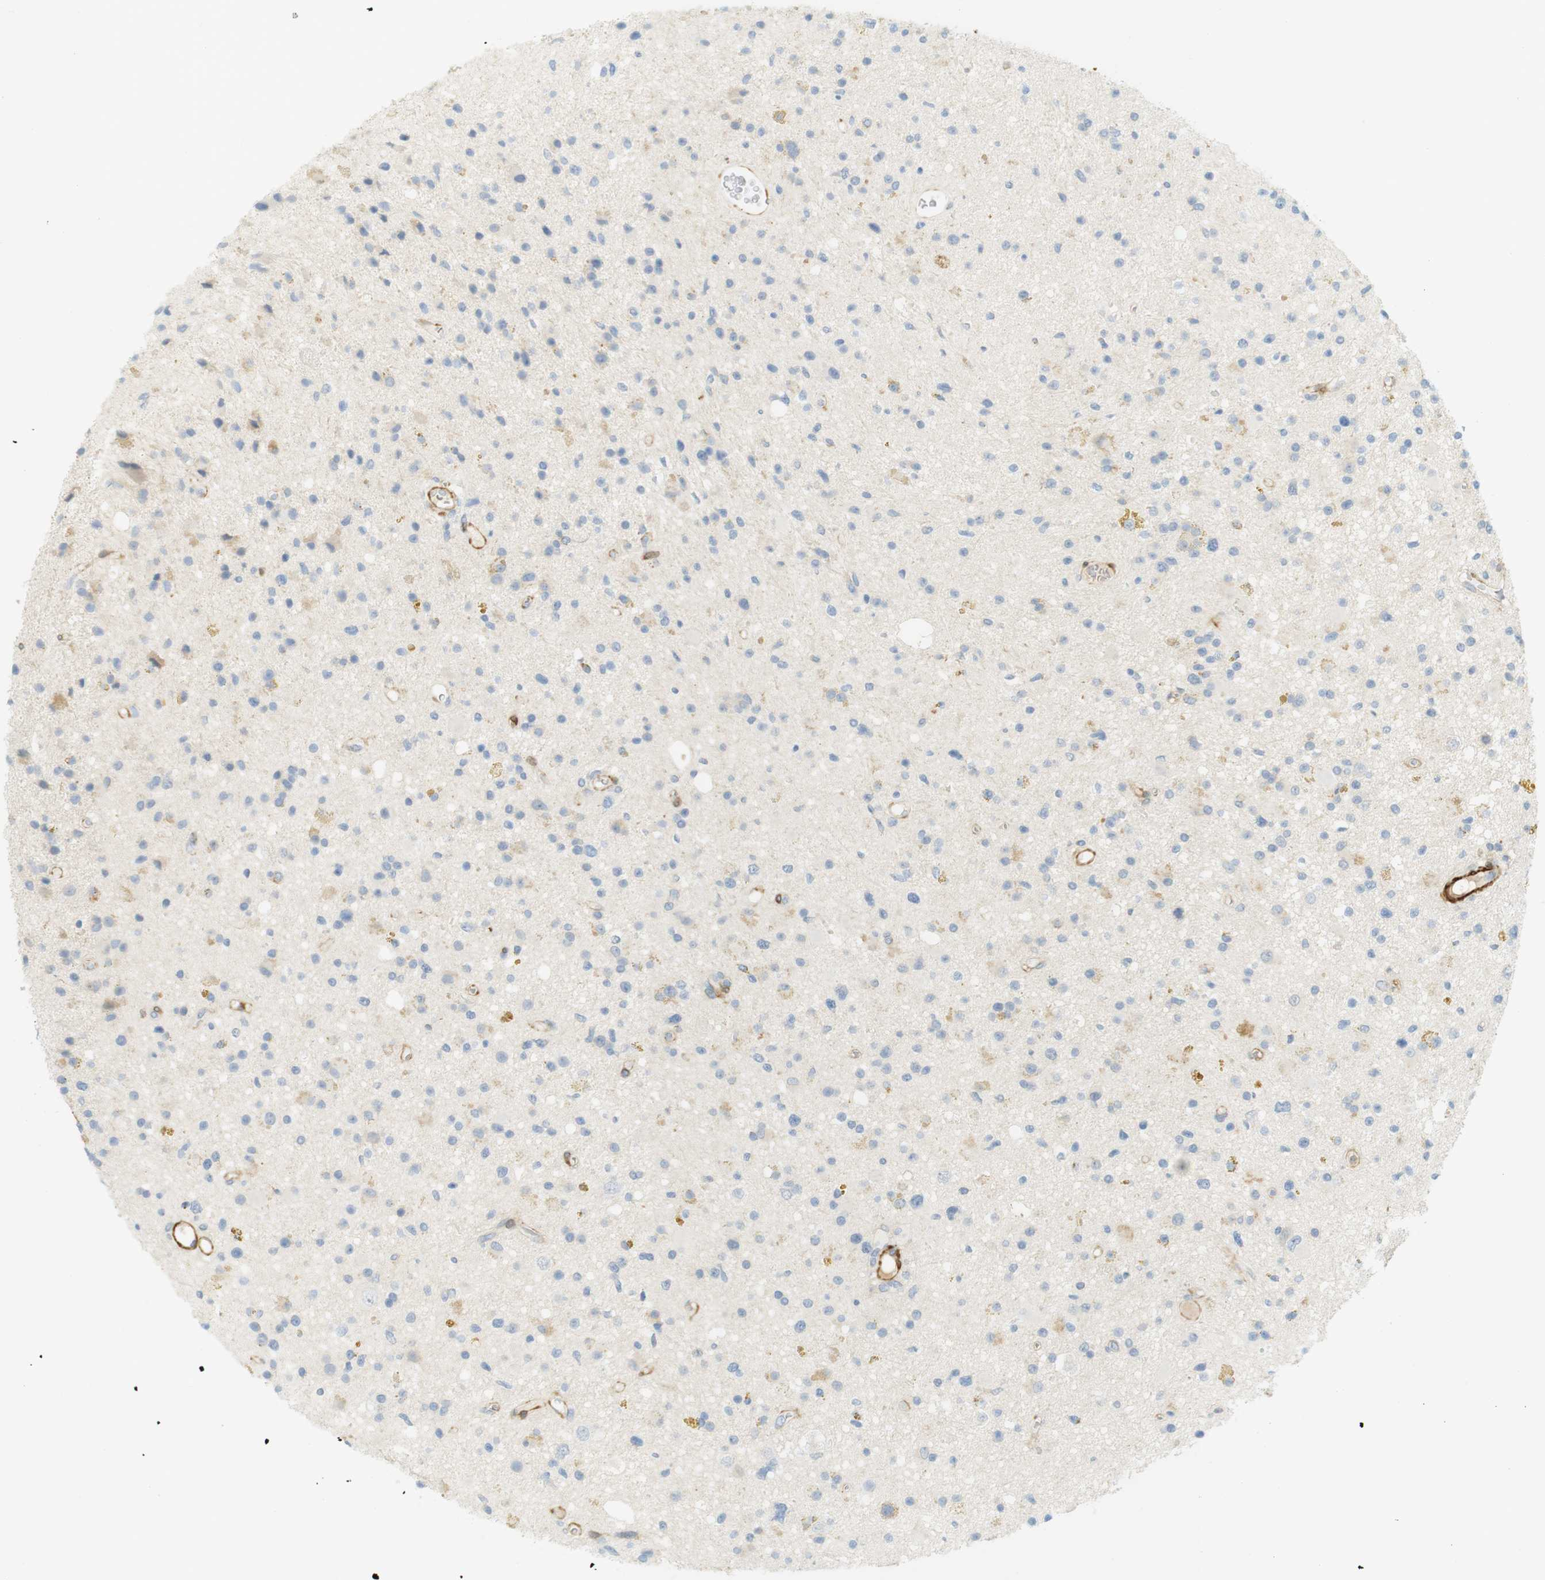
{"staining": {"intensity": "negative", "quantity": "none", "location": "none"}, "tissue": "glioma", "cell_type": "Tumor cells", "image_type": "cancer", "snomed": [{"axis": "morphology", "description": "Glioma, malignant, High grade"}, {"axis": "topography", "description": "Brain"}], "caption": "Immunohistochemical staining of human malignant glioma (high-grade) shows no significant expression in tumor cells.", "gene": "PDE3A", "patient": {"sex": "male", "age": 33}}